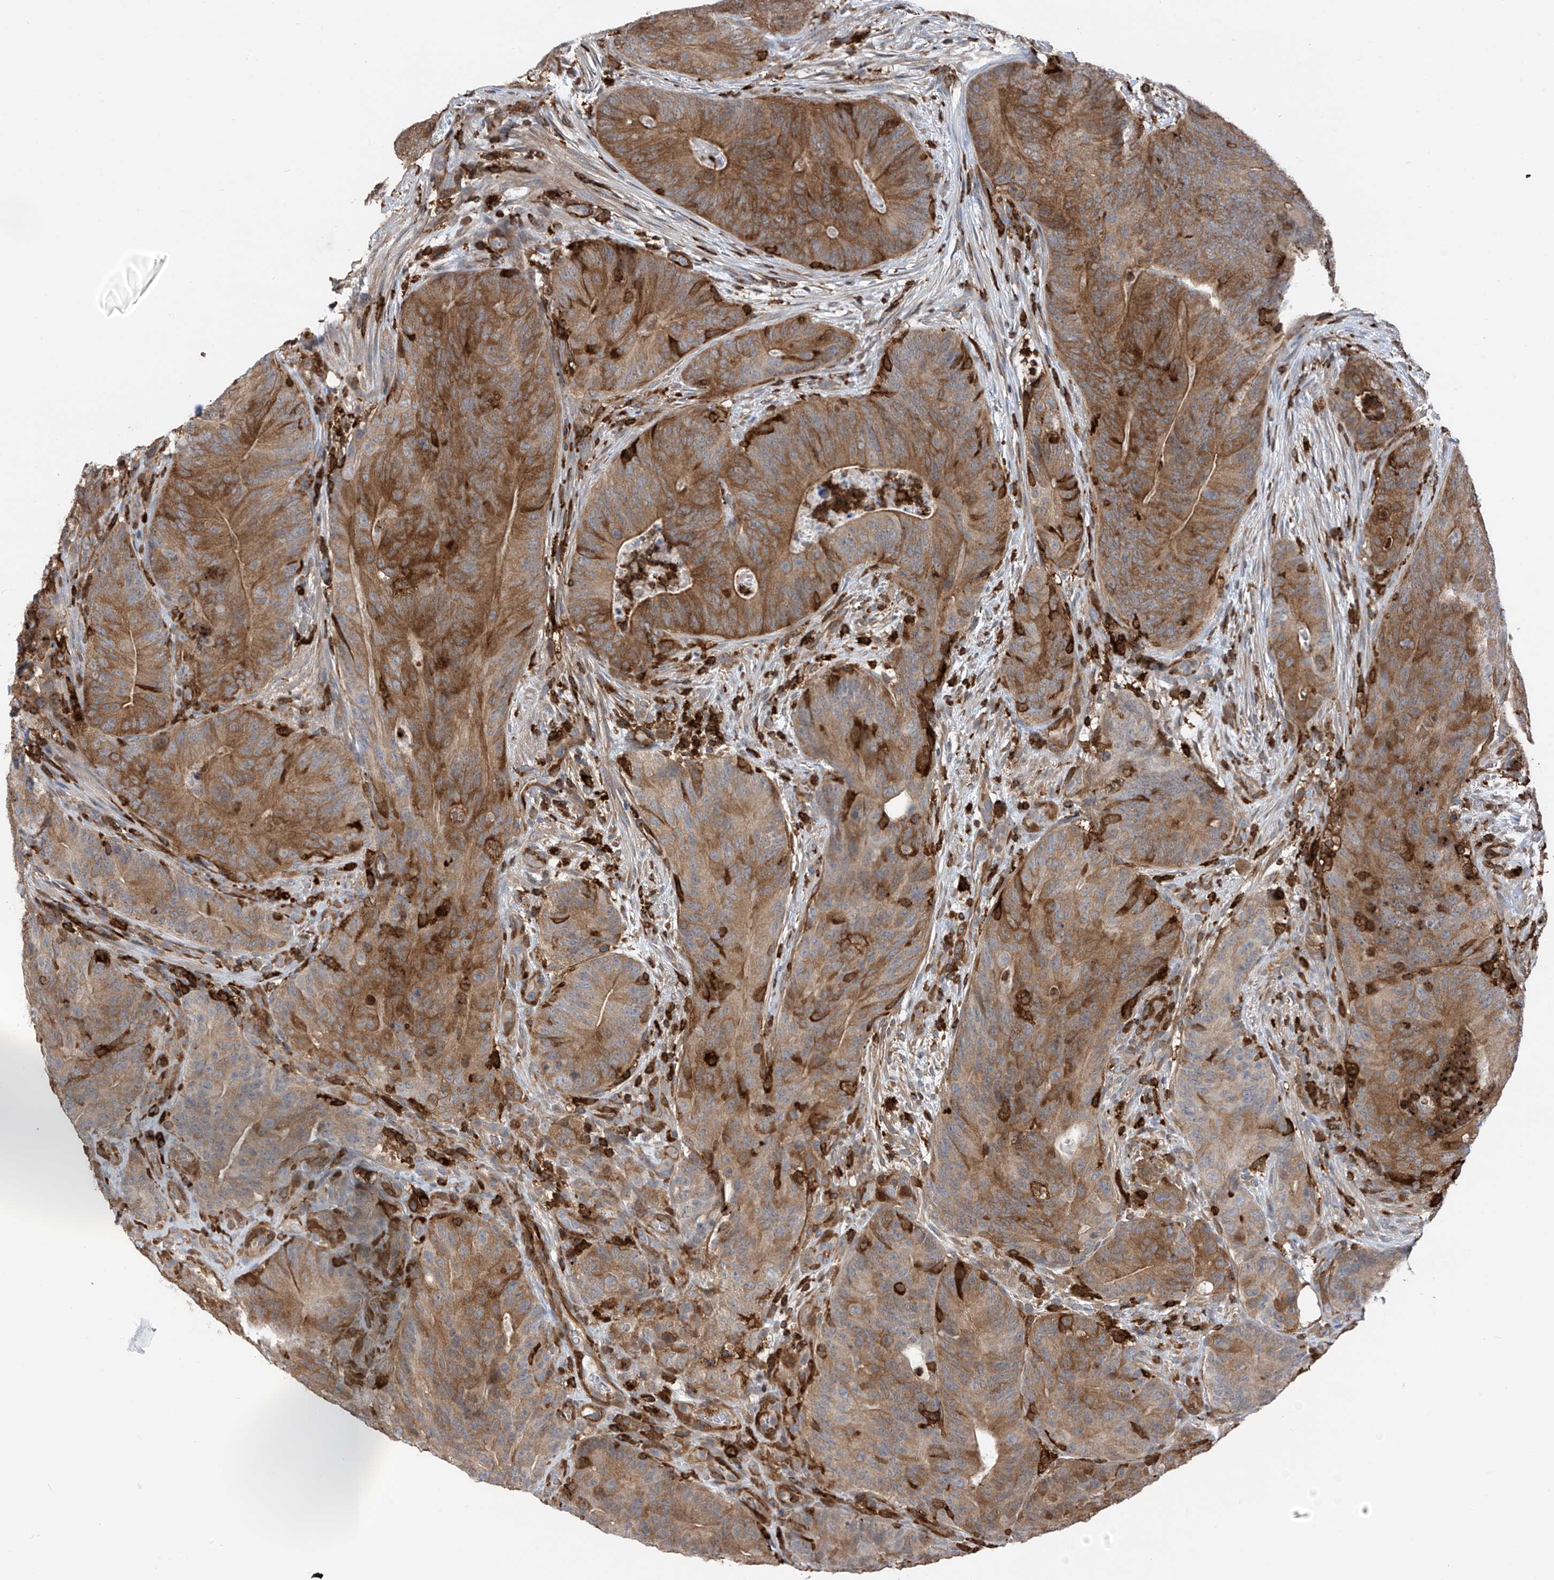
{"staining": {"intensity": "moderate", "quantity": ">75%", "location": "cytoplasmic/membranous"}, "tissue": "colorectal cancer", "cell_type": "Tumor cells", "image_type": "cancer", "snomed": [{"axis": "morphology", "description": "Normal tissue, NOS"}, {"axis": "topography", "description": "Colon"}], "caption": "Colorectal cancer stained with DAB (3,3'-diaminobenzidine) immunohistochemistry (IHC) displays medium levels of moderate cytoplasmic/membranous expression in about >75% of tumor cells.", "gene": "MICAL1", "patient": {"sex": "female", "age": 82}}